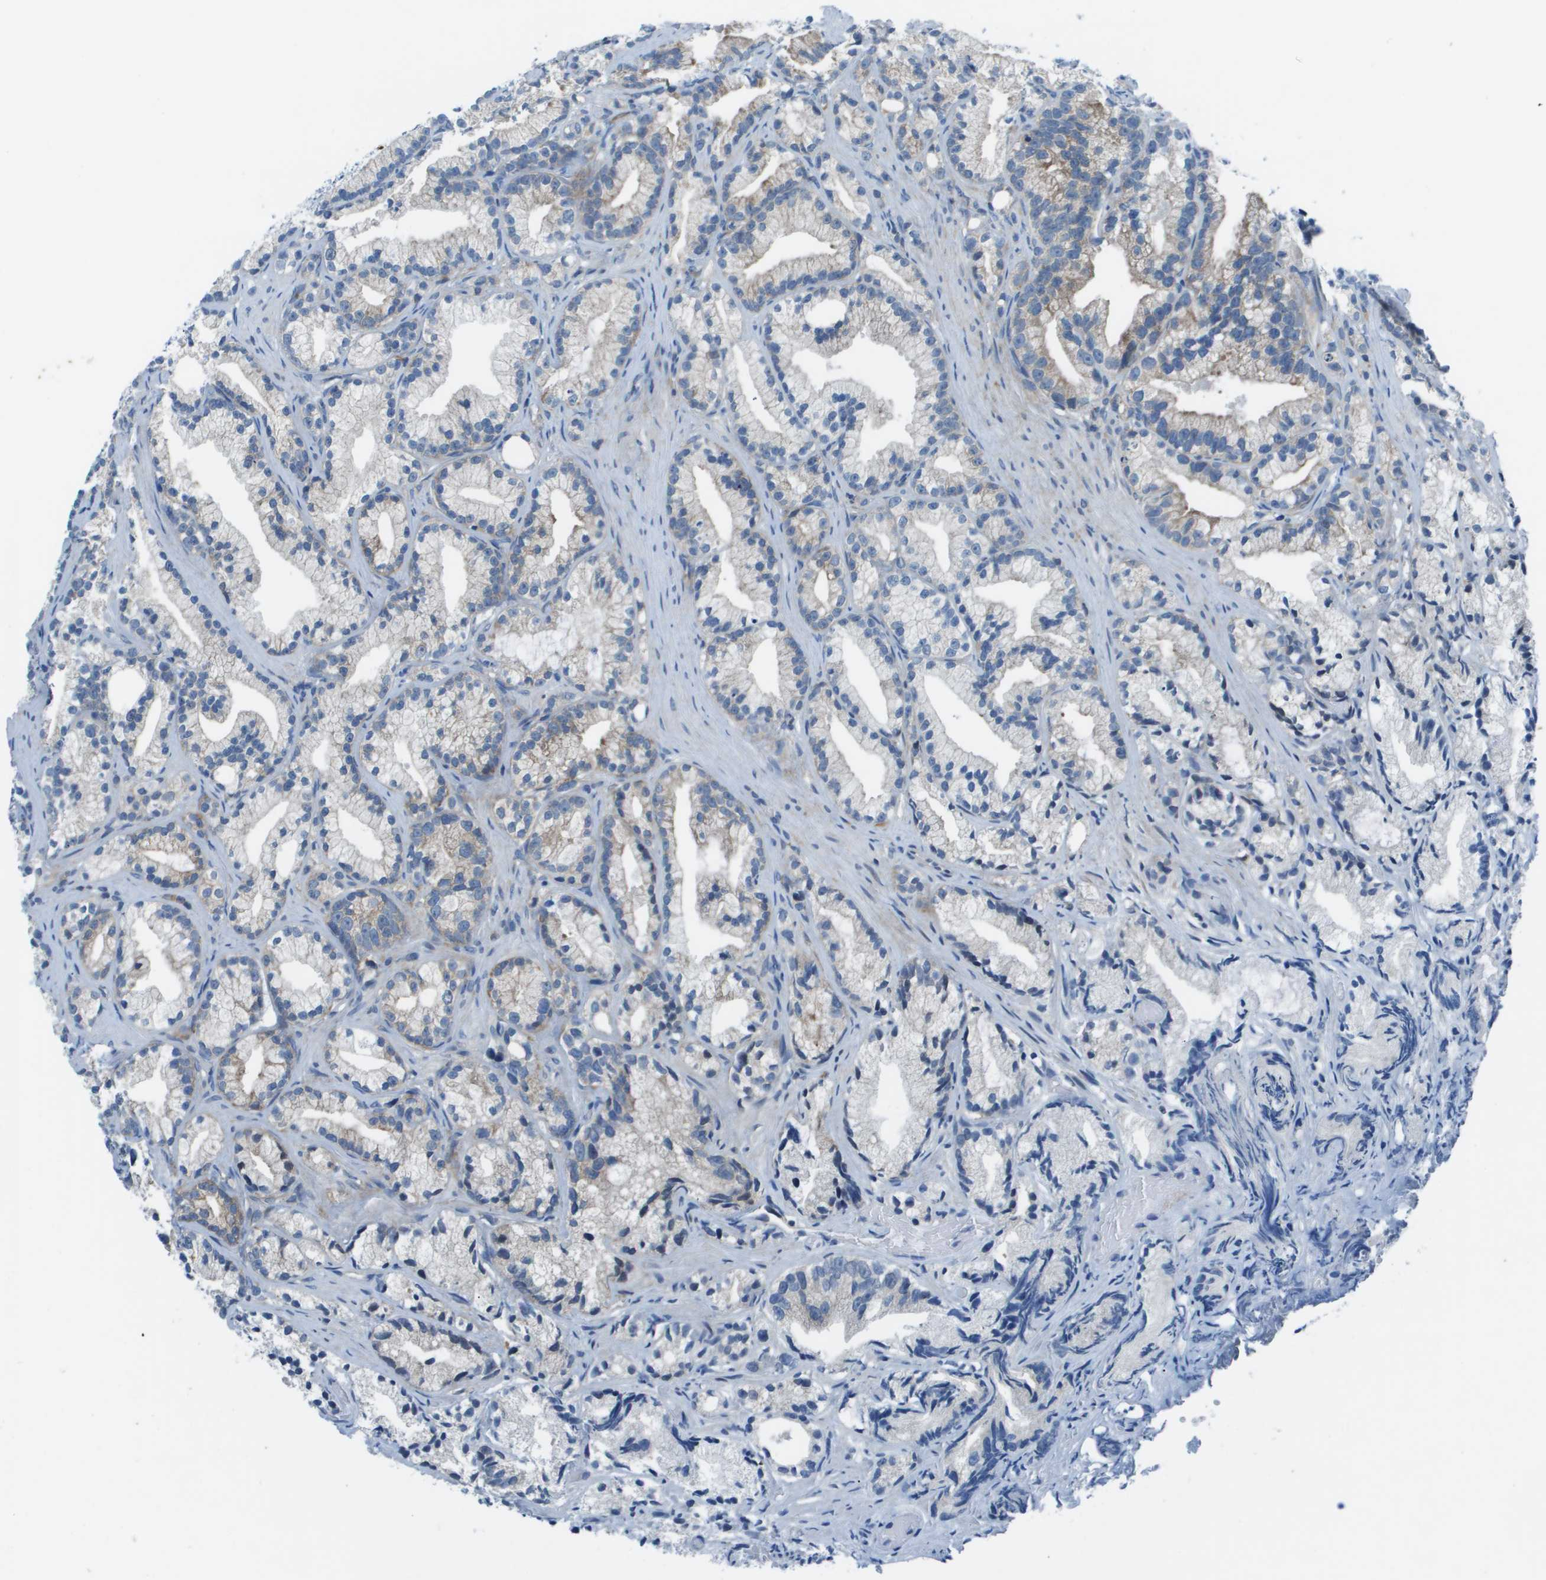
{"staining": {"intensity": "weak", "quantity": "<25%", "location": "cytoplasmic/membranous"}, "tissue": "prostate cancer", "cell_type": "Tumor cells", "image_type": "cancer", "snomed": [{"axis": "morphology", "description": "Adenocarcinoma, Low grade"}, {"axis": "topography", "description": "Prostate"}], "caption": "Tumor cells show no significant positivity in low-grade adenocarcinoma (prostate). The staining is performed using DAB (3,3'-diaminobenzidine) brown chromogen with nuclei counter-stained in using hematoxylin.", "gene": "STIP1", "patient": {"sex": "male", "age": 89}}